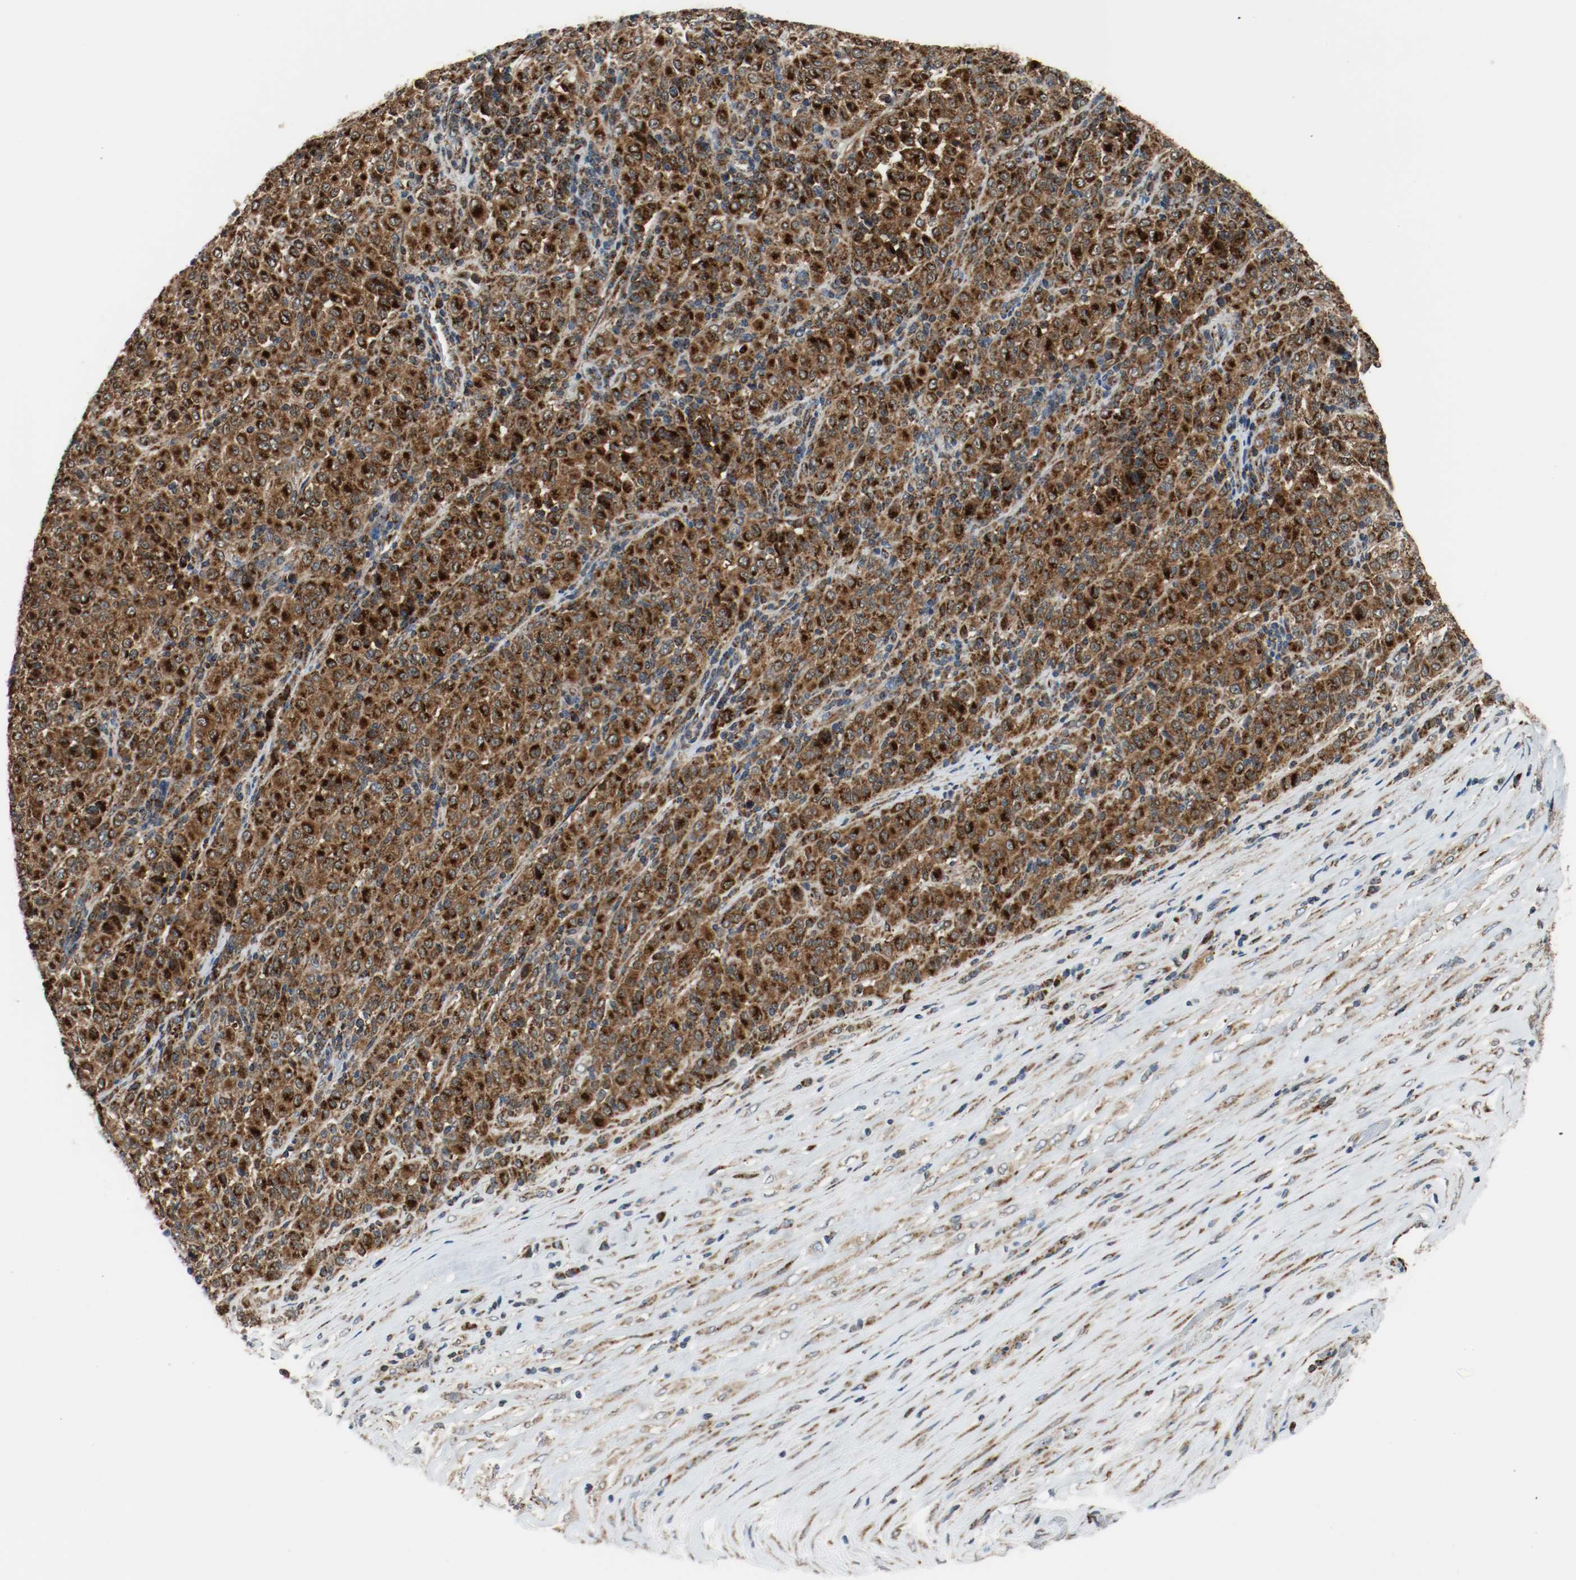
{"staining": {"intensity": "strong", "quantity": ">75%", "location": "cytoplasmic/membranous"}, "tissue": "melanoma", "cell_type": "Tumor cells", "image_type": "cancer", "snomed": [{"axis": "morphology", "description": "Malignant melanoma, Metastatic site"}, {"axis": "topography", "description": "Pancreas"}], "caption": "The micrograph exhibits immunohistochemical staining of malignant melanoma (metastatic site). There is strong cytoplasmic/membranous staining is identified in approximately >75% of tumor cells.", "gene": "TXNRD1", "patient": {"sex": "female", "age": 30}}